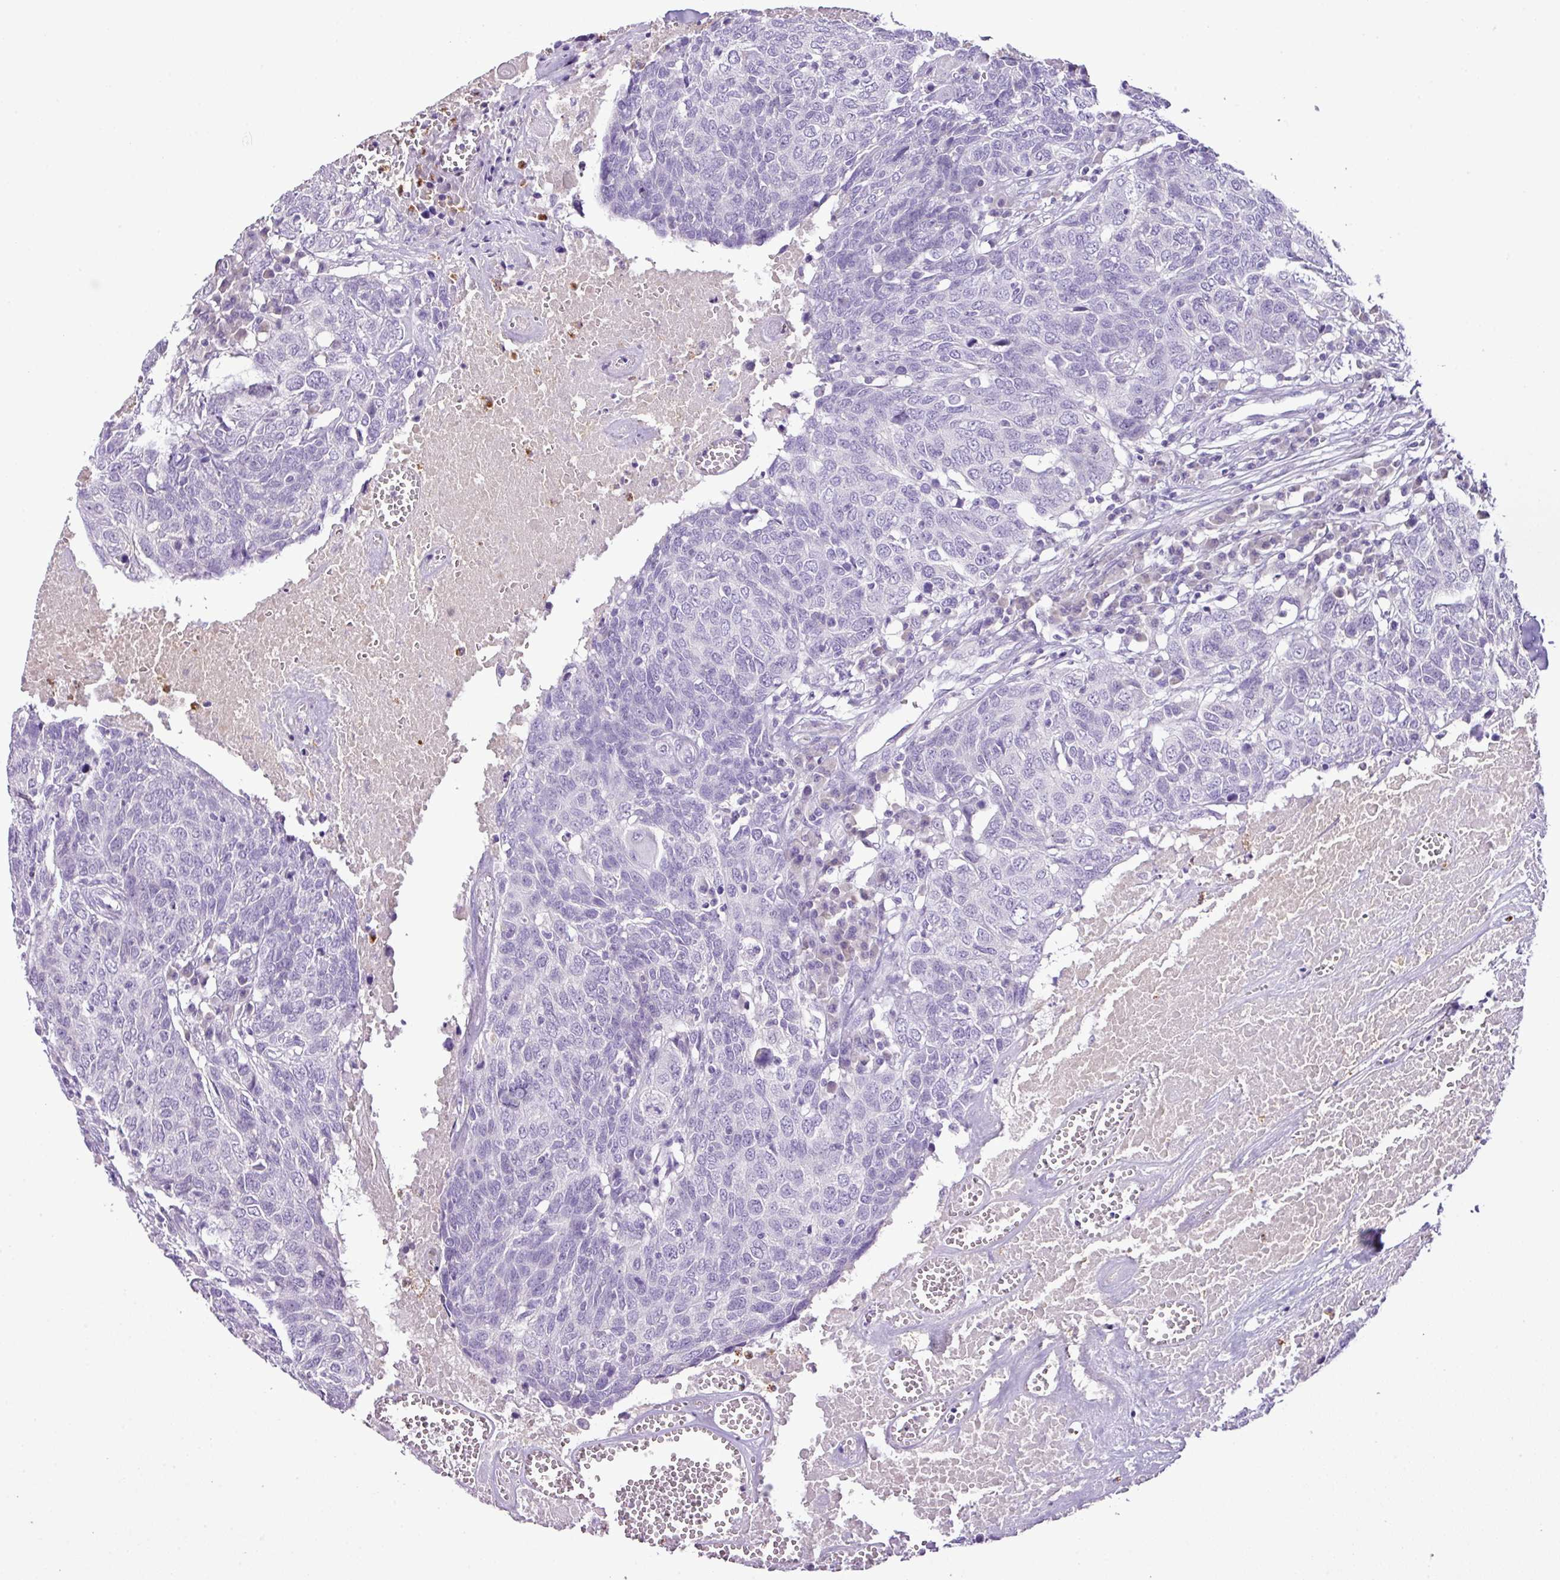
{"staining": {"intensity": "negative", "quantity": "none", "location": "none"}, "tissue": "head and neck cancer", "cell_type": "Tumor cells", "image_type": "cancer", "snomed": [{"axis": "morphology", "description": "Squamous cell carcinoma, NOS"}, {"axis": "topography", "description": "Head-Neck"}], "caption": "IHC histopathology image of human head and neck cancer (squamous cell carcinoma) stained for a protein (brown), which displays no positivity in tumor cells.", "gene": "HTR3E", "patient": {"sex": "male", "age": 66}}